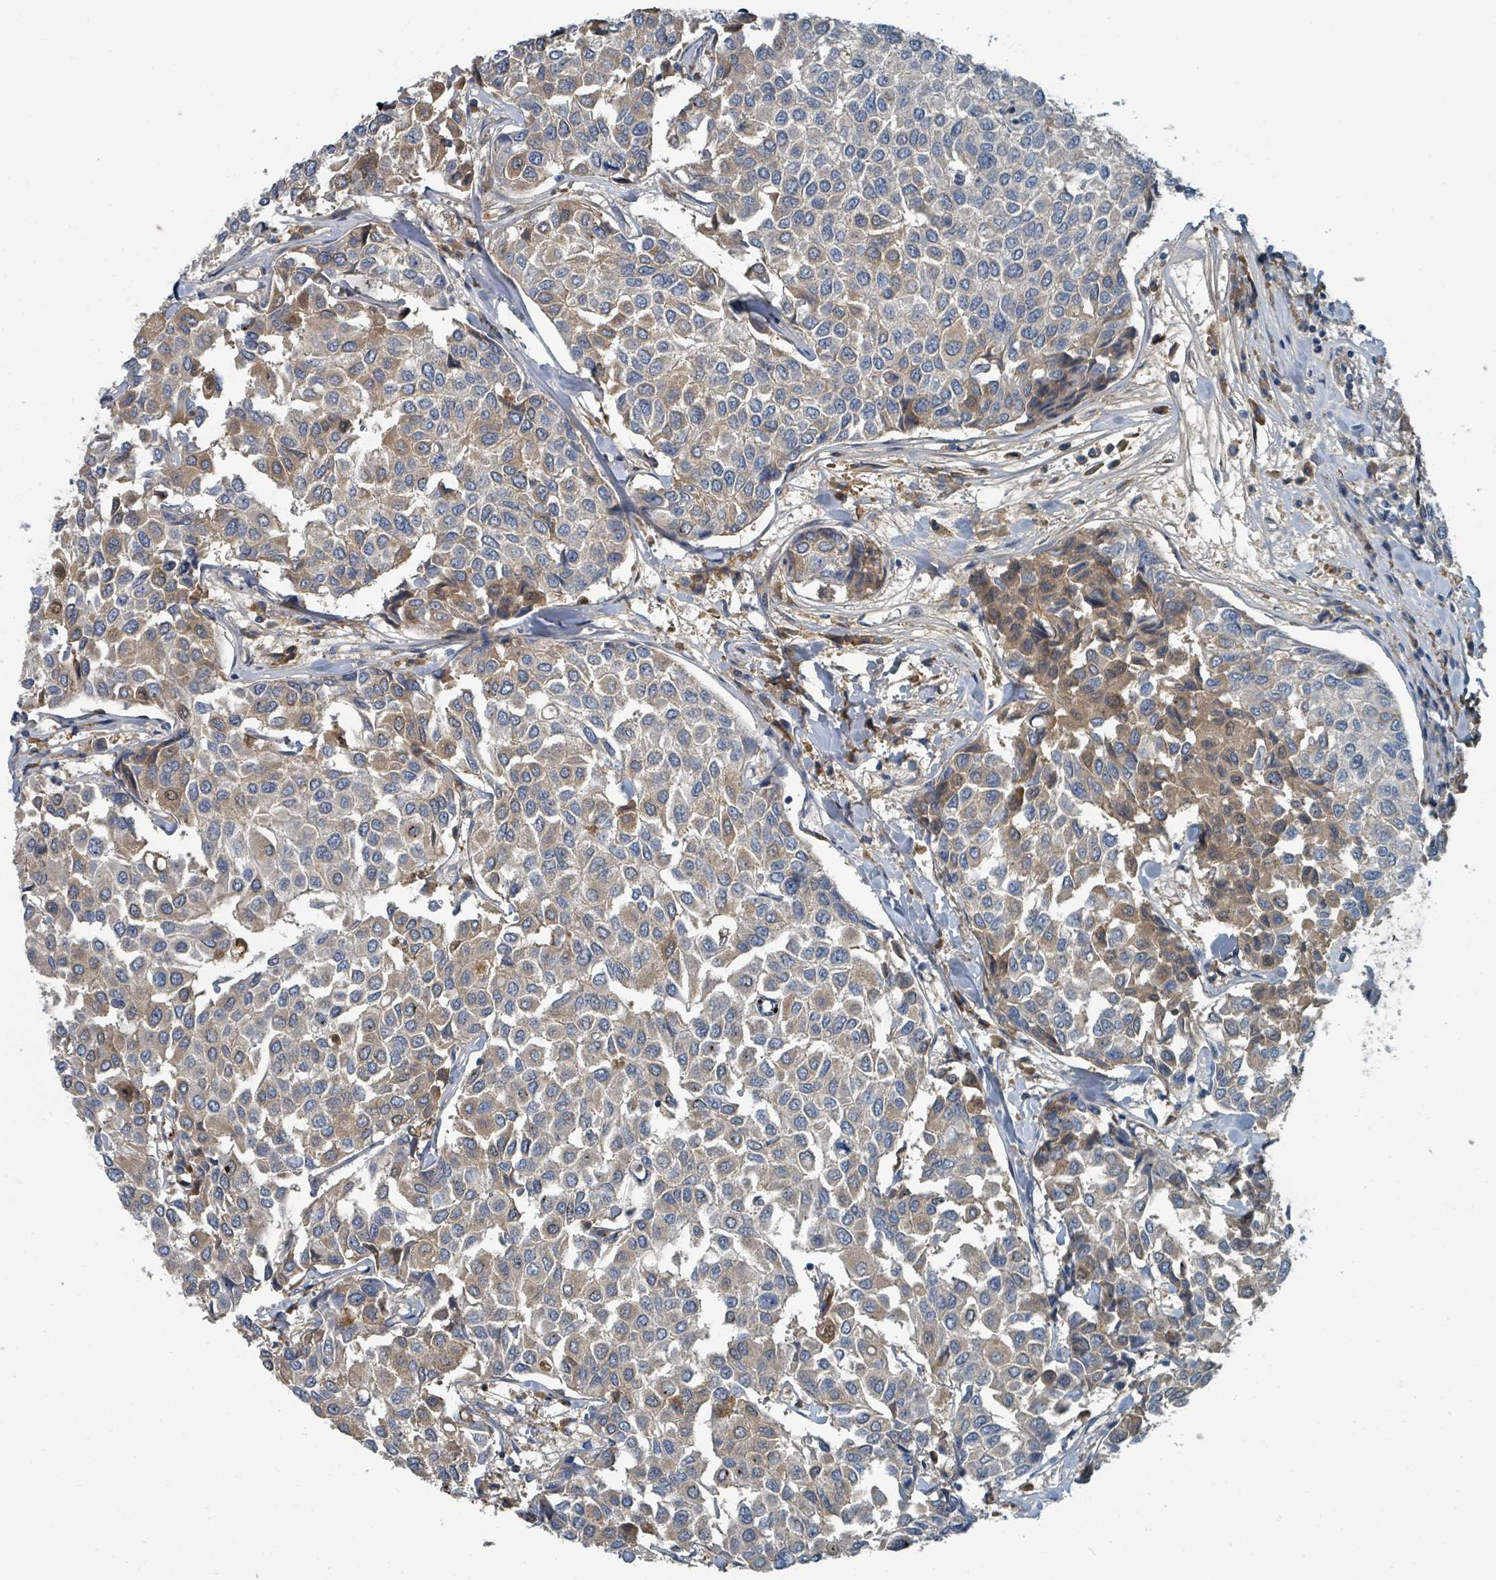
{"staining": {"intensity": "moderate", "quantity": "25%-75%", "location": "cytoplasmic/membranous"}, "tissue": "breast cancer", "cell_type": "Tumor cells", "image_type": "cancer", "snomed": [{"axis": "morphology", "description": "Duct carcinoma"}, {"axis": "topography", "description": "Breast"}], "caption": "Protein analysis of breast cancer (intraductal carcinoma) tissue shows moderate cytoplasmic/membranous staining in approximately 25%-75% of tumor cells.", "gene": "SLC44A5", "patient": {"sex": "female", "age": 55}}